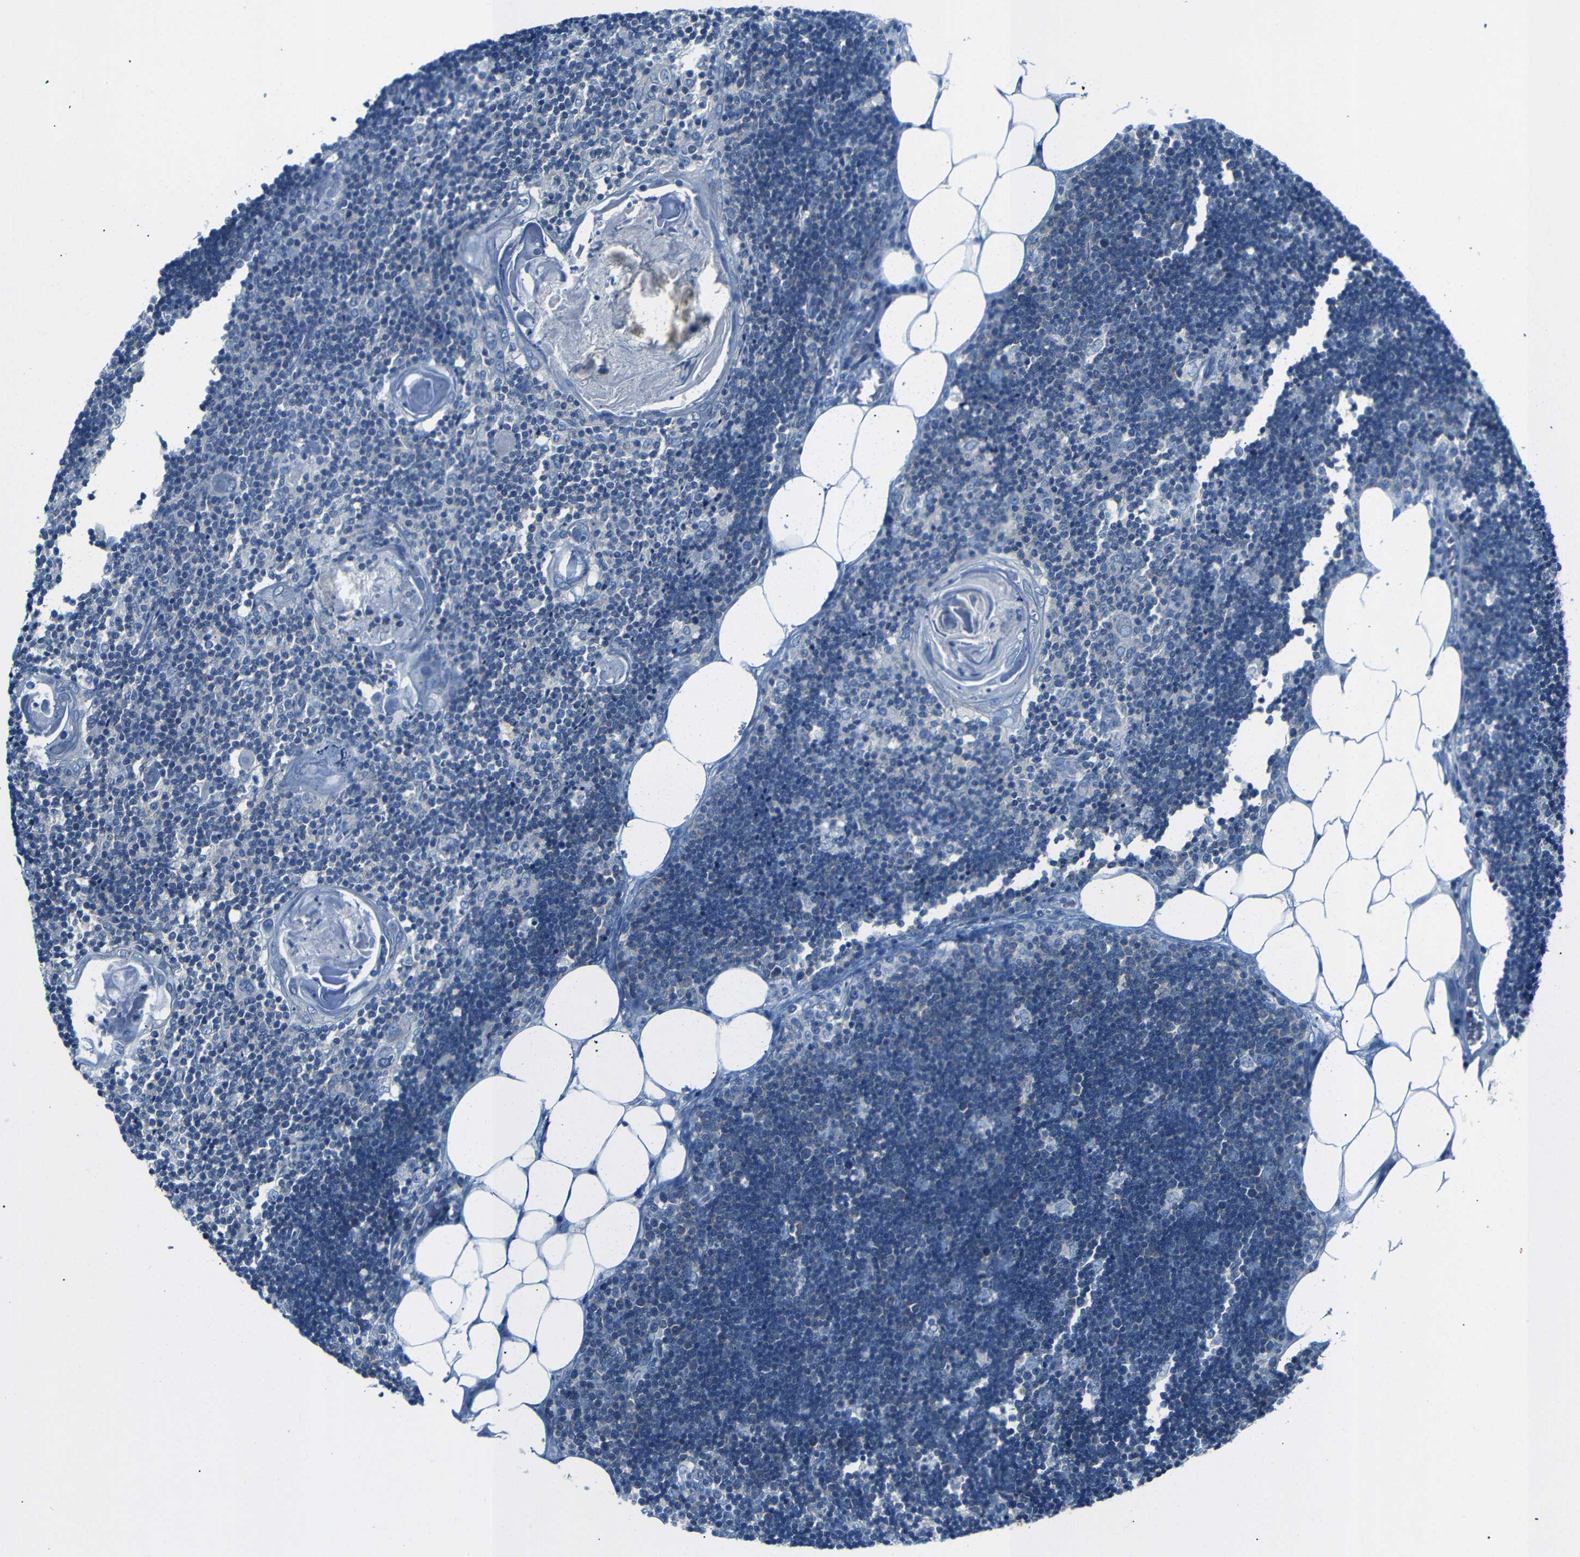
{"staining": {"intensity": "weak", "quantity": "<25%", "location": "cytoplasmic/membranous"}, "tissue": "lymph node", "cell_type": "Germinal center cells", "image_type": "normal", "snomed": [{"axis": "morphology", "description": "Normal tissue, NOS"}, {"axis": "topography", "description": "Lymph node"}], "caption": "Immunohistochemical staining of unremarkable lymph node reveals no significant staining in germinal center cells.", "gene": "DCP1A", "patient": {"sex": "male", "age": 33}}